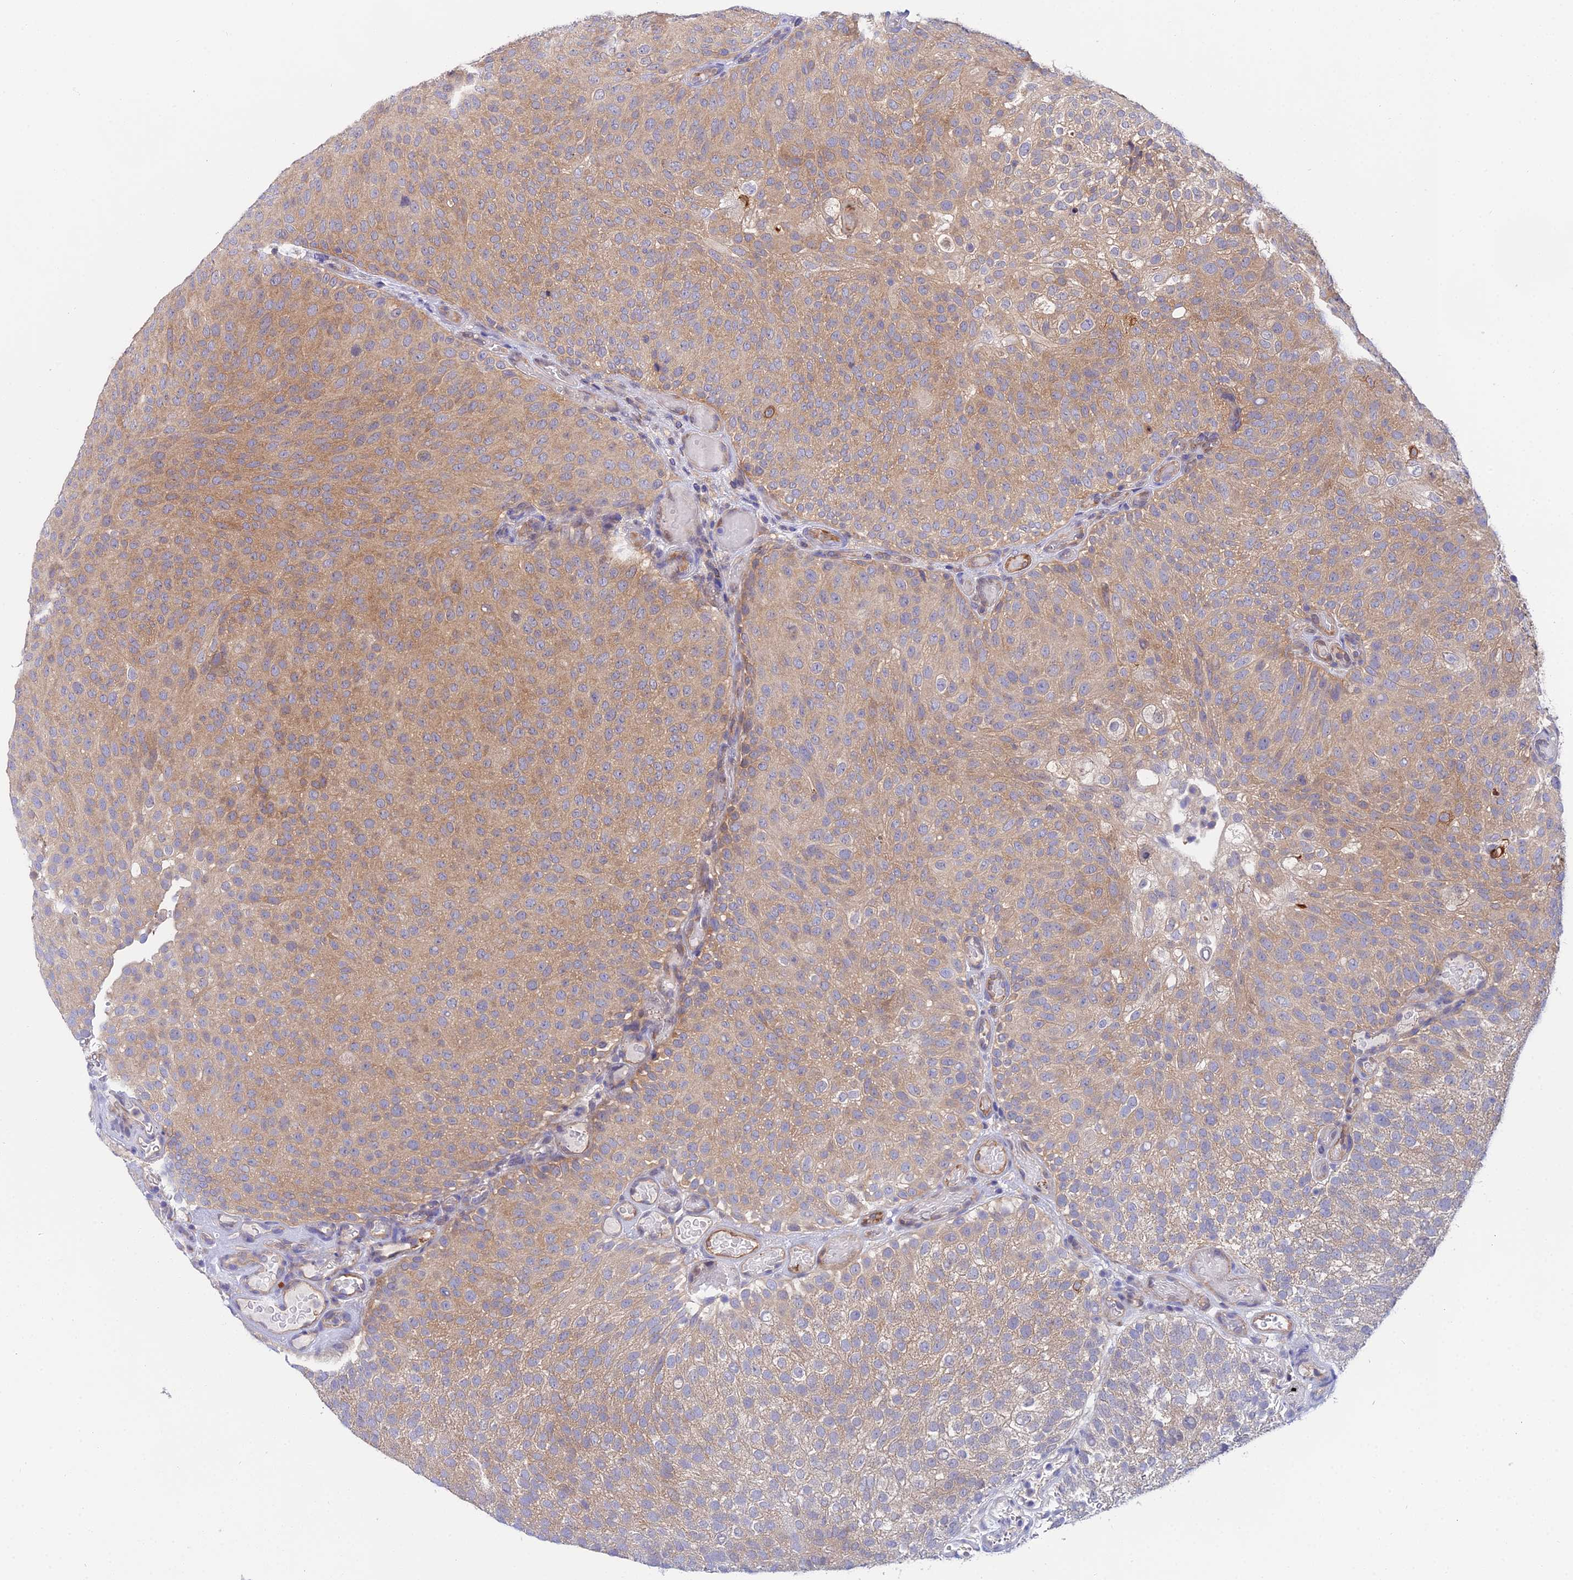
{"staining": {"intensity": "weak", "quantity": ">75%", "location": "cytoplasmic/membranous"}, "tissue": "urothelial cancer", "cell_type": "Tumor cells", "image_type": "cancer", "snomed": [{"axis": "morphology", "description": "Urothelial carcinoma, Low grade"}, {"axis": "topography", "description": "Urinary bladder"}], "caption": "Immunohistochemical staining of low-grade urothelial carcinoma demonstrates low levels of weak cytoplasmic/membranous protein positivity in approximately >75% of tumor cells.", "gene": "PPP2R2C", "patient": {"sex": "male", "age": 78}}